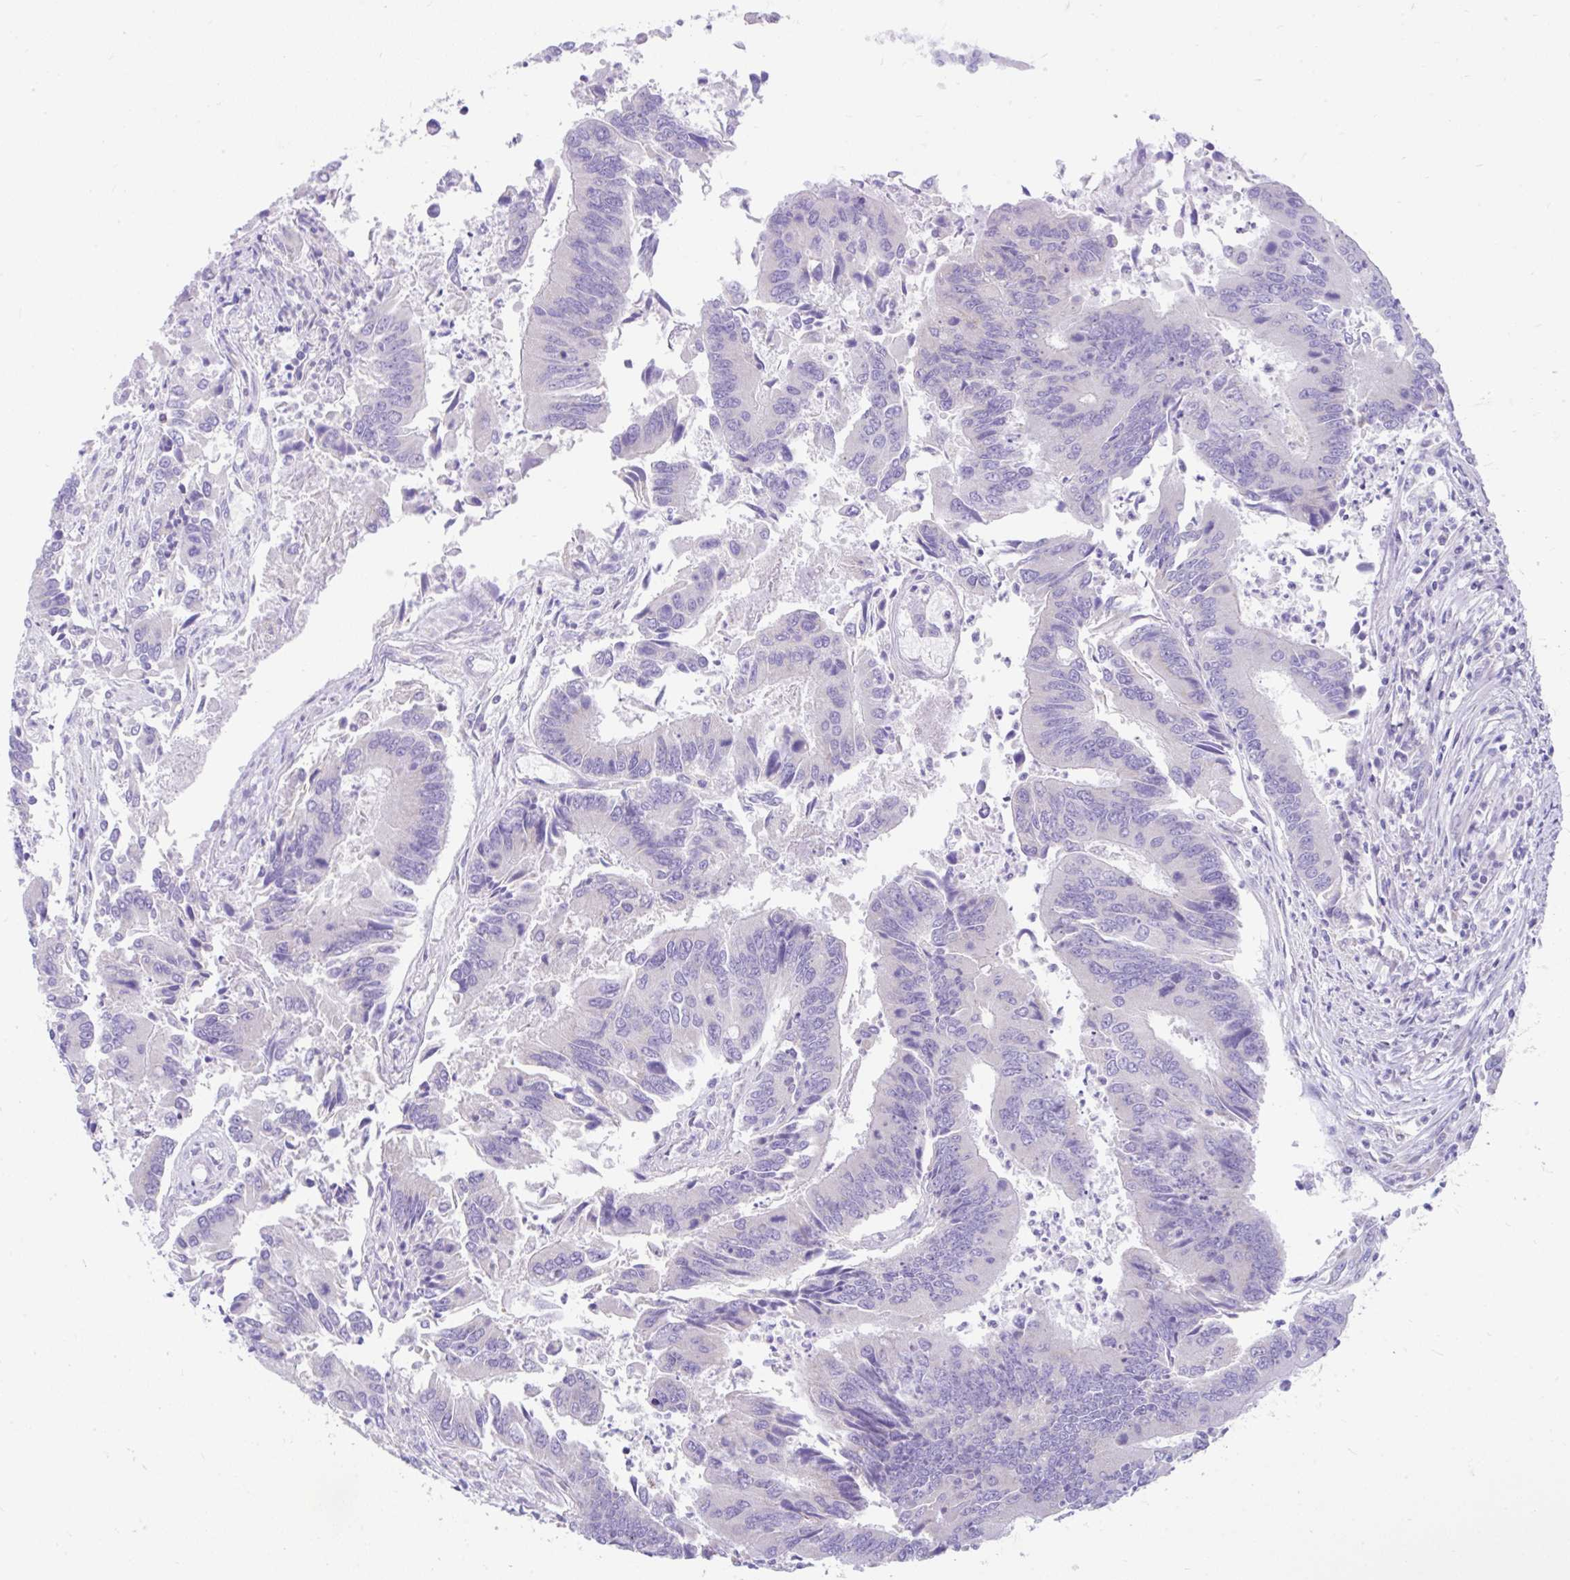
{"staining": {"intensity": "negative", "quantity": "none", "location": "none"}, "tissue": "colorectal cancer", "cell_type": "Tumor cells", "image_type": "cancer", "snomed": [{"axis": "morphology", "description": "Adenocarcinoma, NOS"}, {"axis": "topography", "description": "Colon"}], "caption": "Image shows no protein expression in tumor cells of colorectal adenocarcinoma tissue. (Stains: DAB IHC with hematoxylin counter stain, Microscopy: brightfield microscopy at high magnification).", "gene": "CCSAP", "patient": {"sex": "female", "age": 67}}